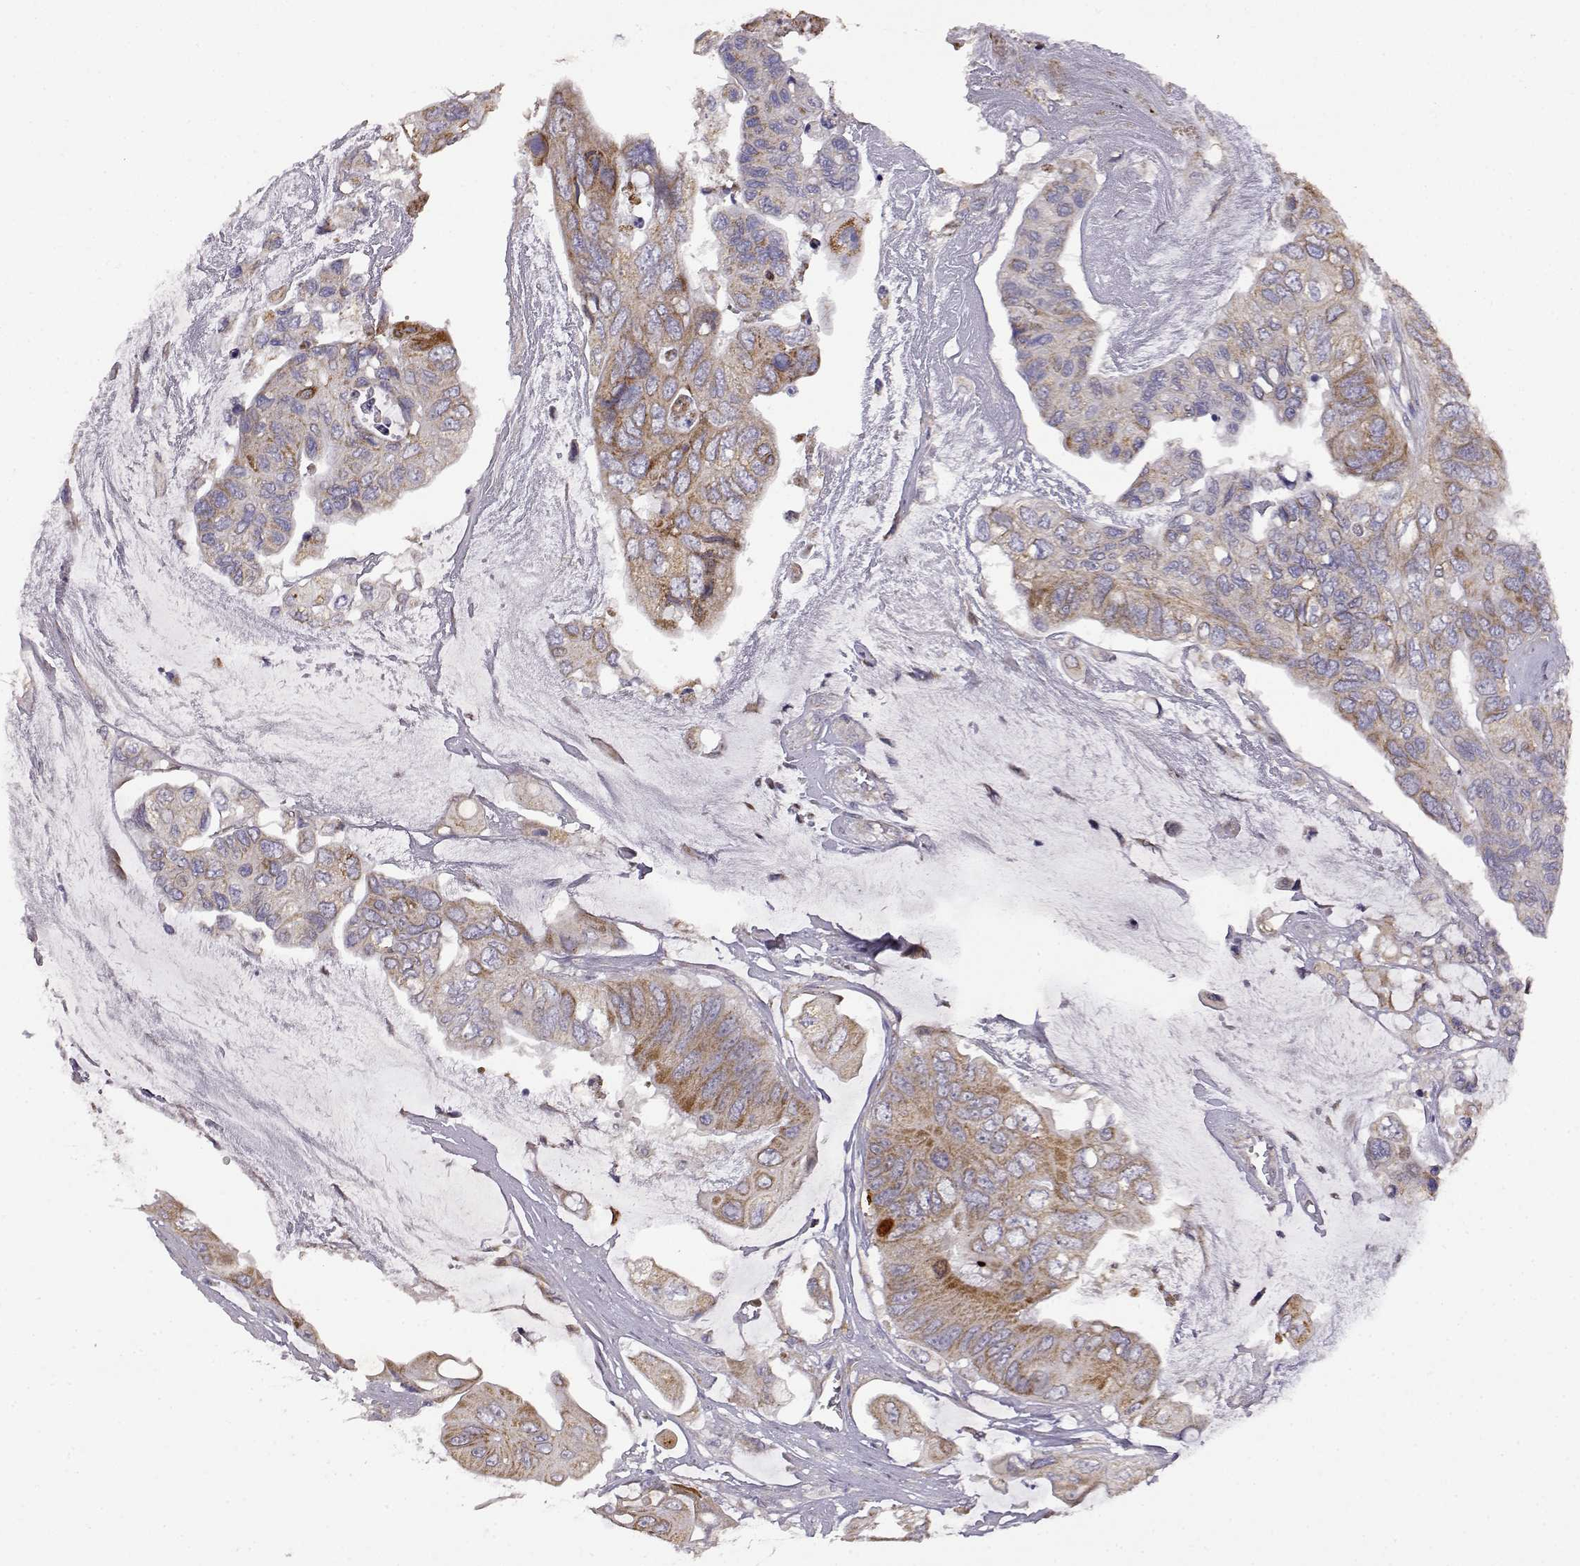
{"staining": {"intensity": "weak", "quantity": "25%-75%", "location": "cytoplasmic/membranous"}, "tissue": "colorectal cancer", "cell_type": "Tumor cells", "image_type": "cancer", "snomed": [{"axis": "morphology", "description": "Adenocarcinoma, NOS"}, {"axis": "topography", "description": "Rectum"}], "caption": "This photomicrograph shows IHC staining of human colorectal adenocarcinoma, with low weak cytoplasmic/membranous positivity in about 25%-75% of tumor cells.", "gene": "DDC", "patient": {"sex": "male", "age": 63}}